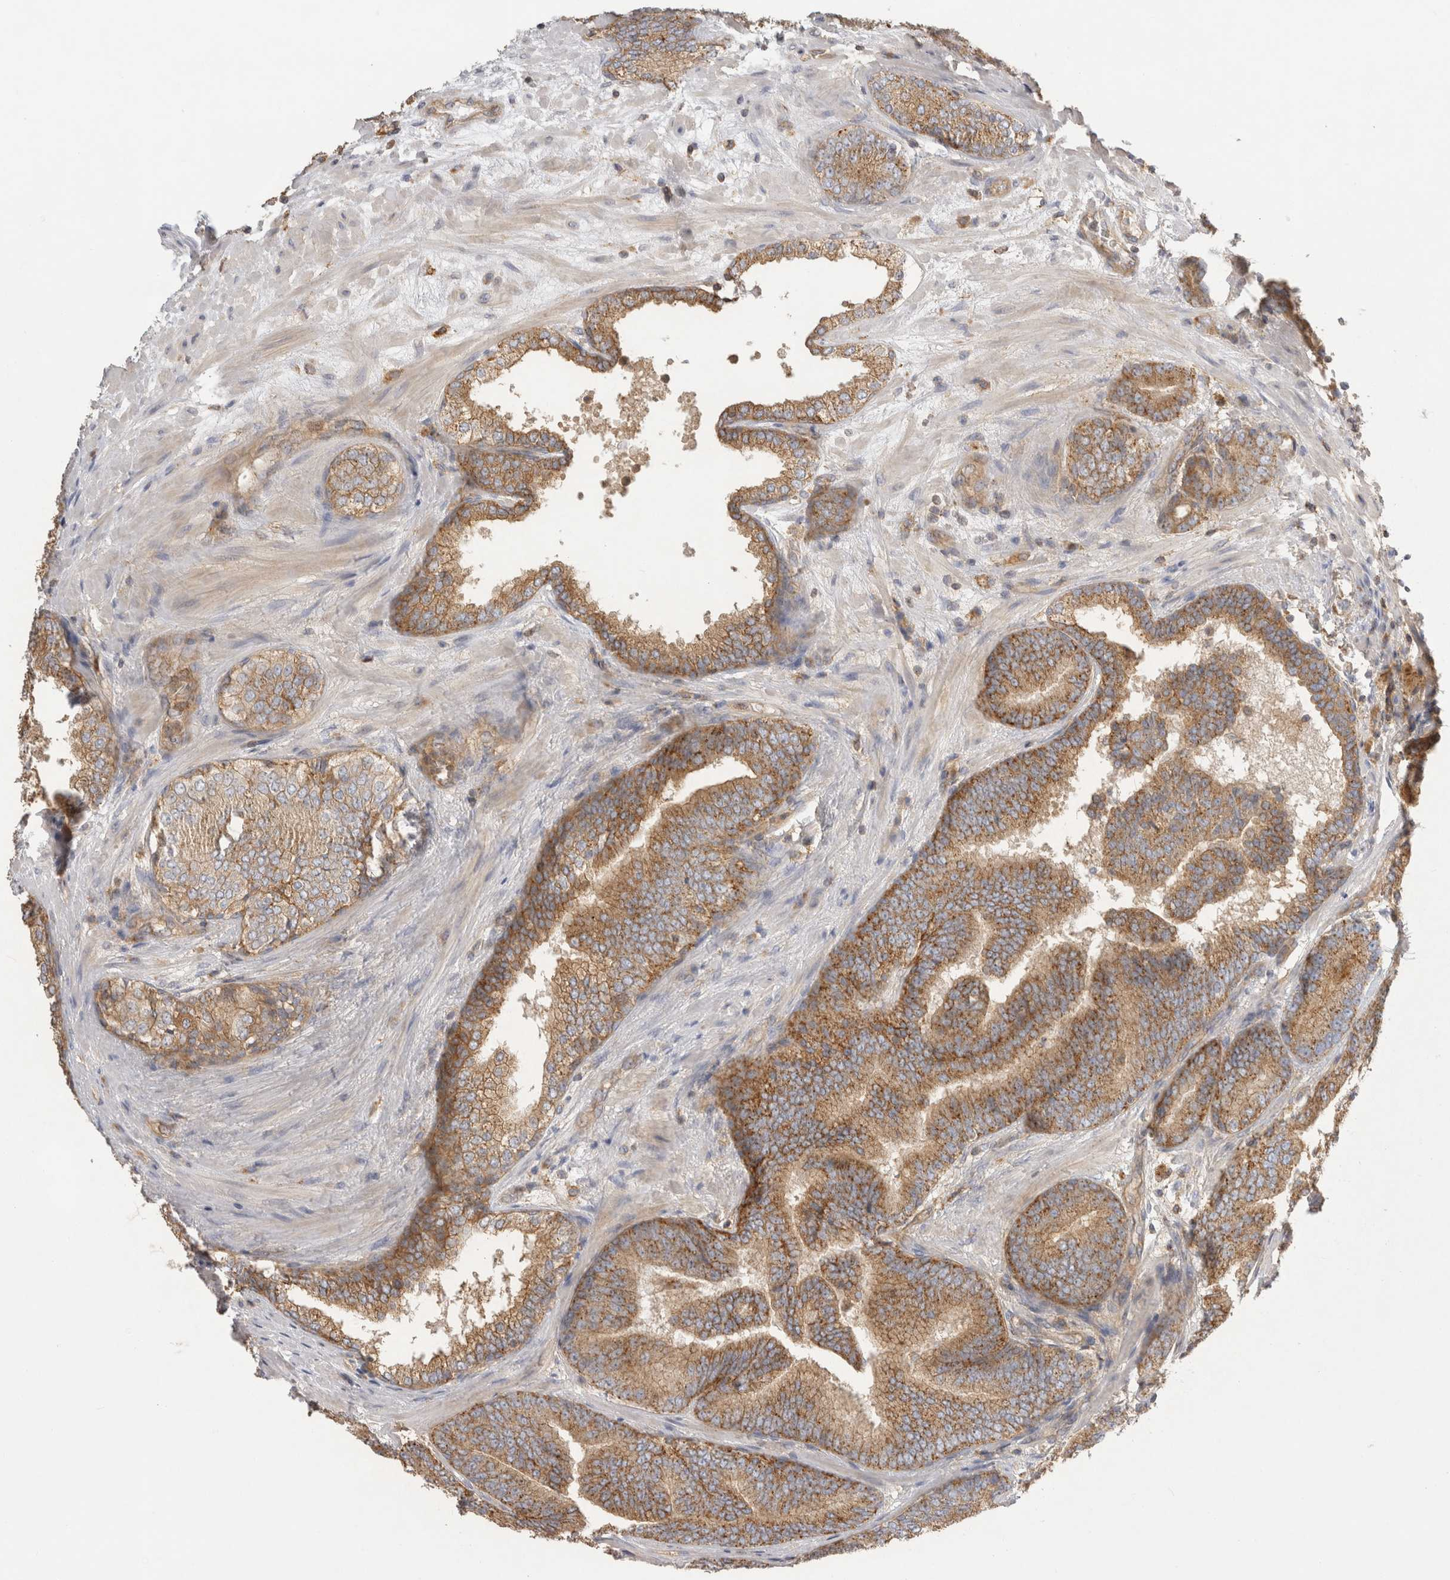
{"staining": {"intensity": "moderate", "quantity": ">75%", "location": "cytoplasmic/membranous"}, "tissue": "prostate cancer", "cell_type": "Tumor cells", "image_type": "cancer", "snomed": [{"axis": "morphology", "description": "Adenocarcinoma, High grade"}, {"axis": "topography", "description": "Prostate"}], "caption": "IHC staining of prostate cancer (adenocarcinoma (high-grade)), which shows medium levels of moderate cytoplasmic/membranous staining in approximately >75% of tumor cells indicating moderate cytoplasmic/membranous protein expression. The staining was performed using DAB (brown) for protein detection and nuclei were counterstained in hematoxylin (blue).", "gene": "CHMP6", "patient": {"sex": "male", "age": 55}}